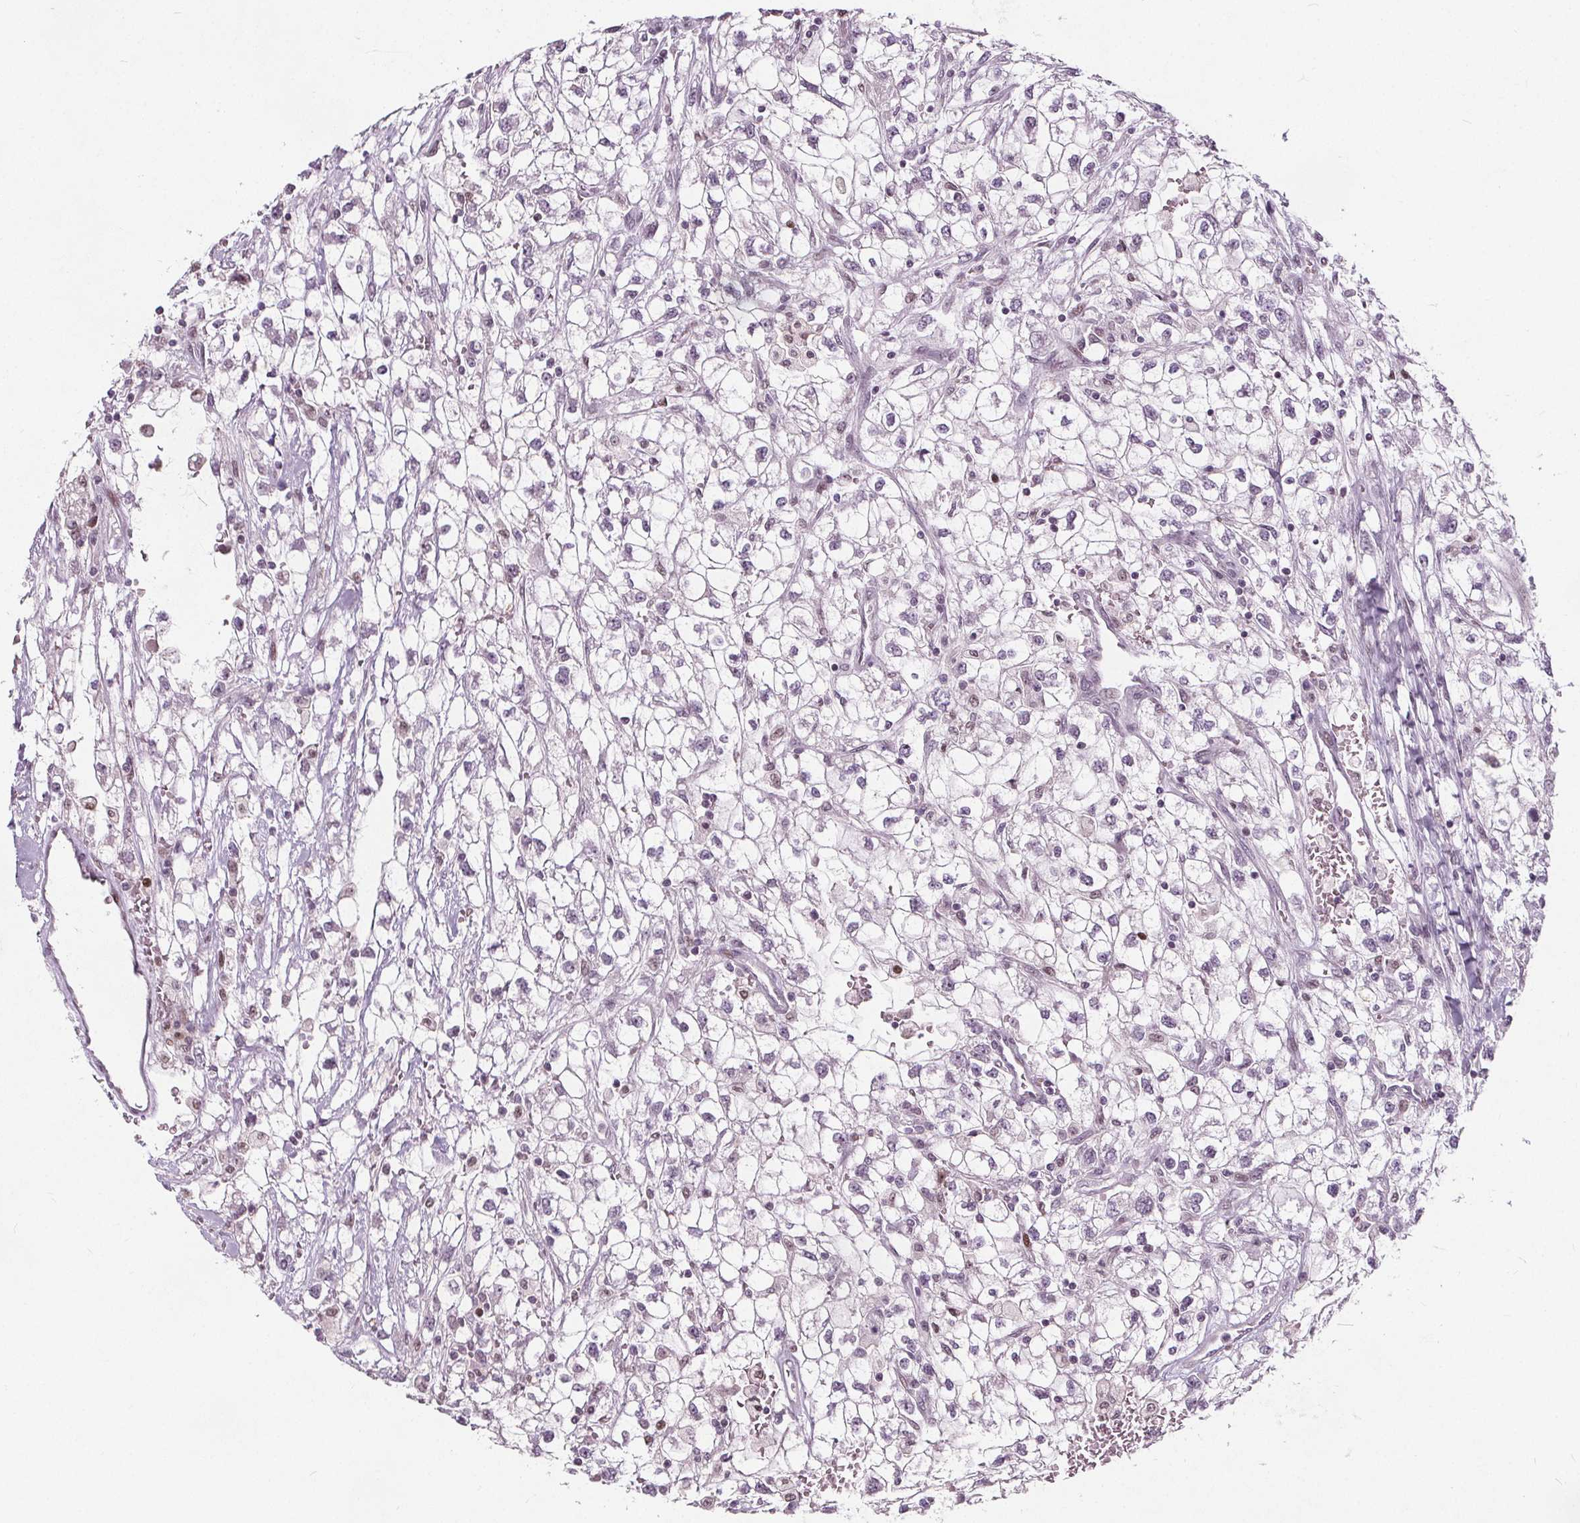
{"staining": {"intensity": "negative", "quantity": "none", "location": "none"}, "tissue": "renal cancer", "cell_type": "Tumor cells", "image_type": "cancer", "snomed": [{"axis": "morphology", "description": "Adenocarcinoma, NOS"}, {"axis": "topography", "description": "Kidney"}], "caption": "The immunohistochemistry image has no significant positivity in tumor cells of renal cancer tissue. (DAB (3,3'-diaminobenzidine) immunohistochemistry (IHC) visualized using brightfield microscopy, high magnification).", "gene": "TAF6L", "patient": {"sex": "male", "age": 59}}